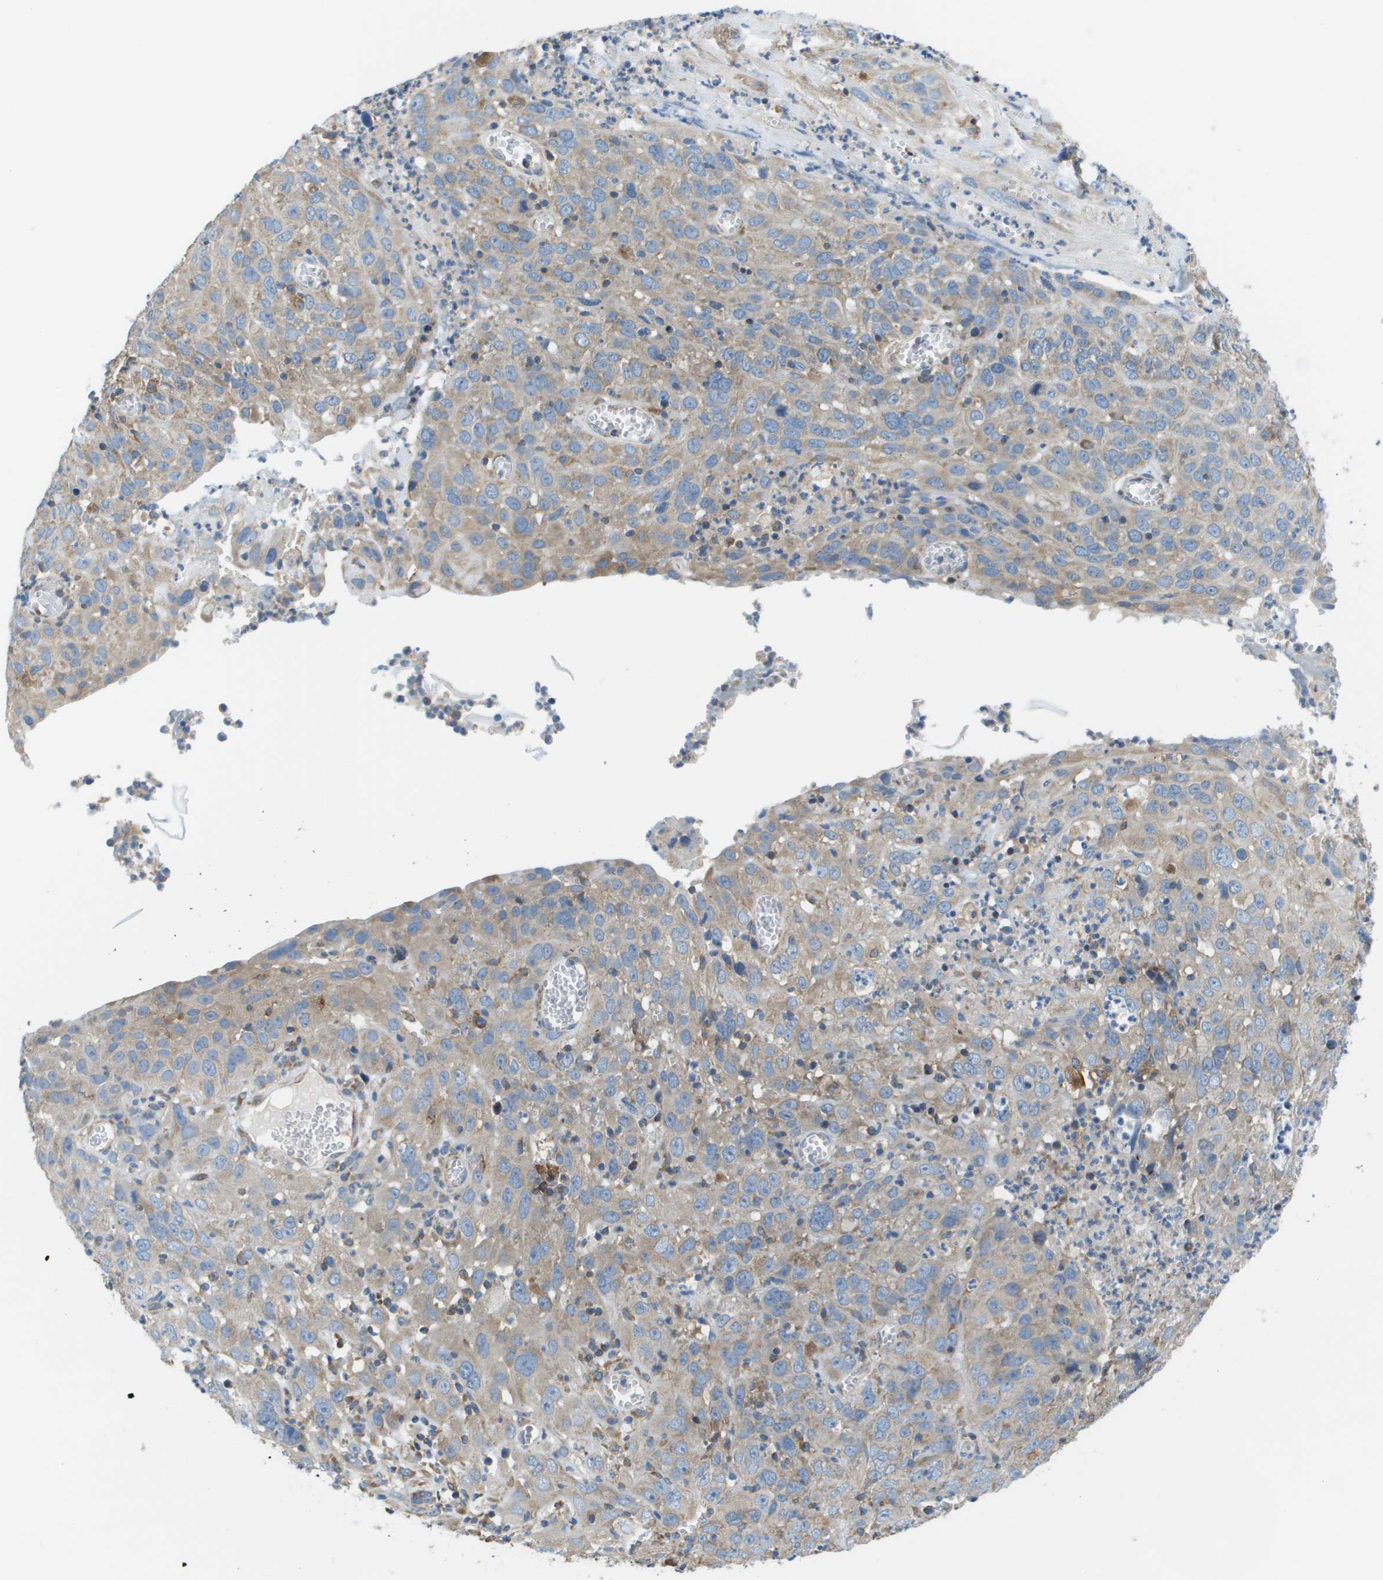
{"staining": {"intensity": "weak", "quantity": ">75%", "location": "cytoplasmic/membranous"}, "tissue": "cervical cancer", "cell_type": "Tumor cells", "image_type": "cancer", "snomed": [{"axis": "morphology", "description": "Squamous cell carcinoma, NOS"}, {"axis": "topography", "description": "Cervix"}], "caption": "This is a photomicrograph of immunohistochemistry staining of cervical cancer, which shows weak positivity in the cytoplasmic/membranous of tumor cells.", "gene": "TAOK3", "patient": {"sex": "female", "age": 32}}